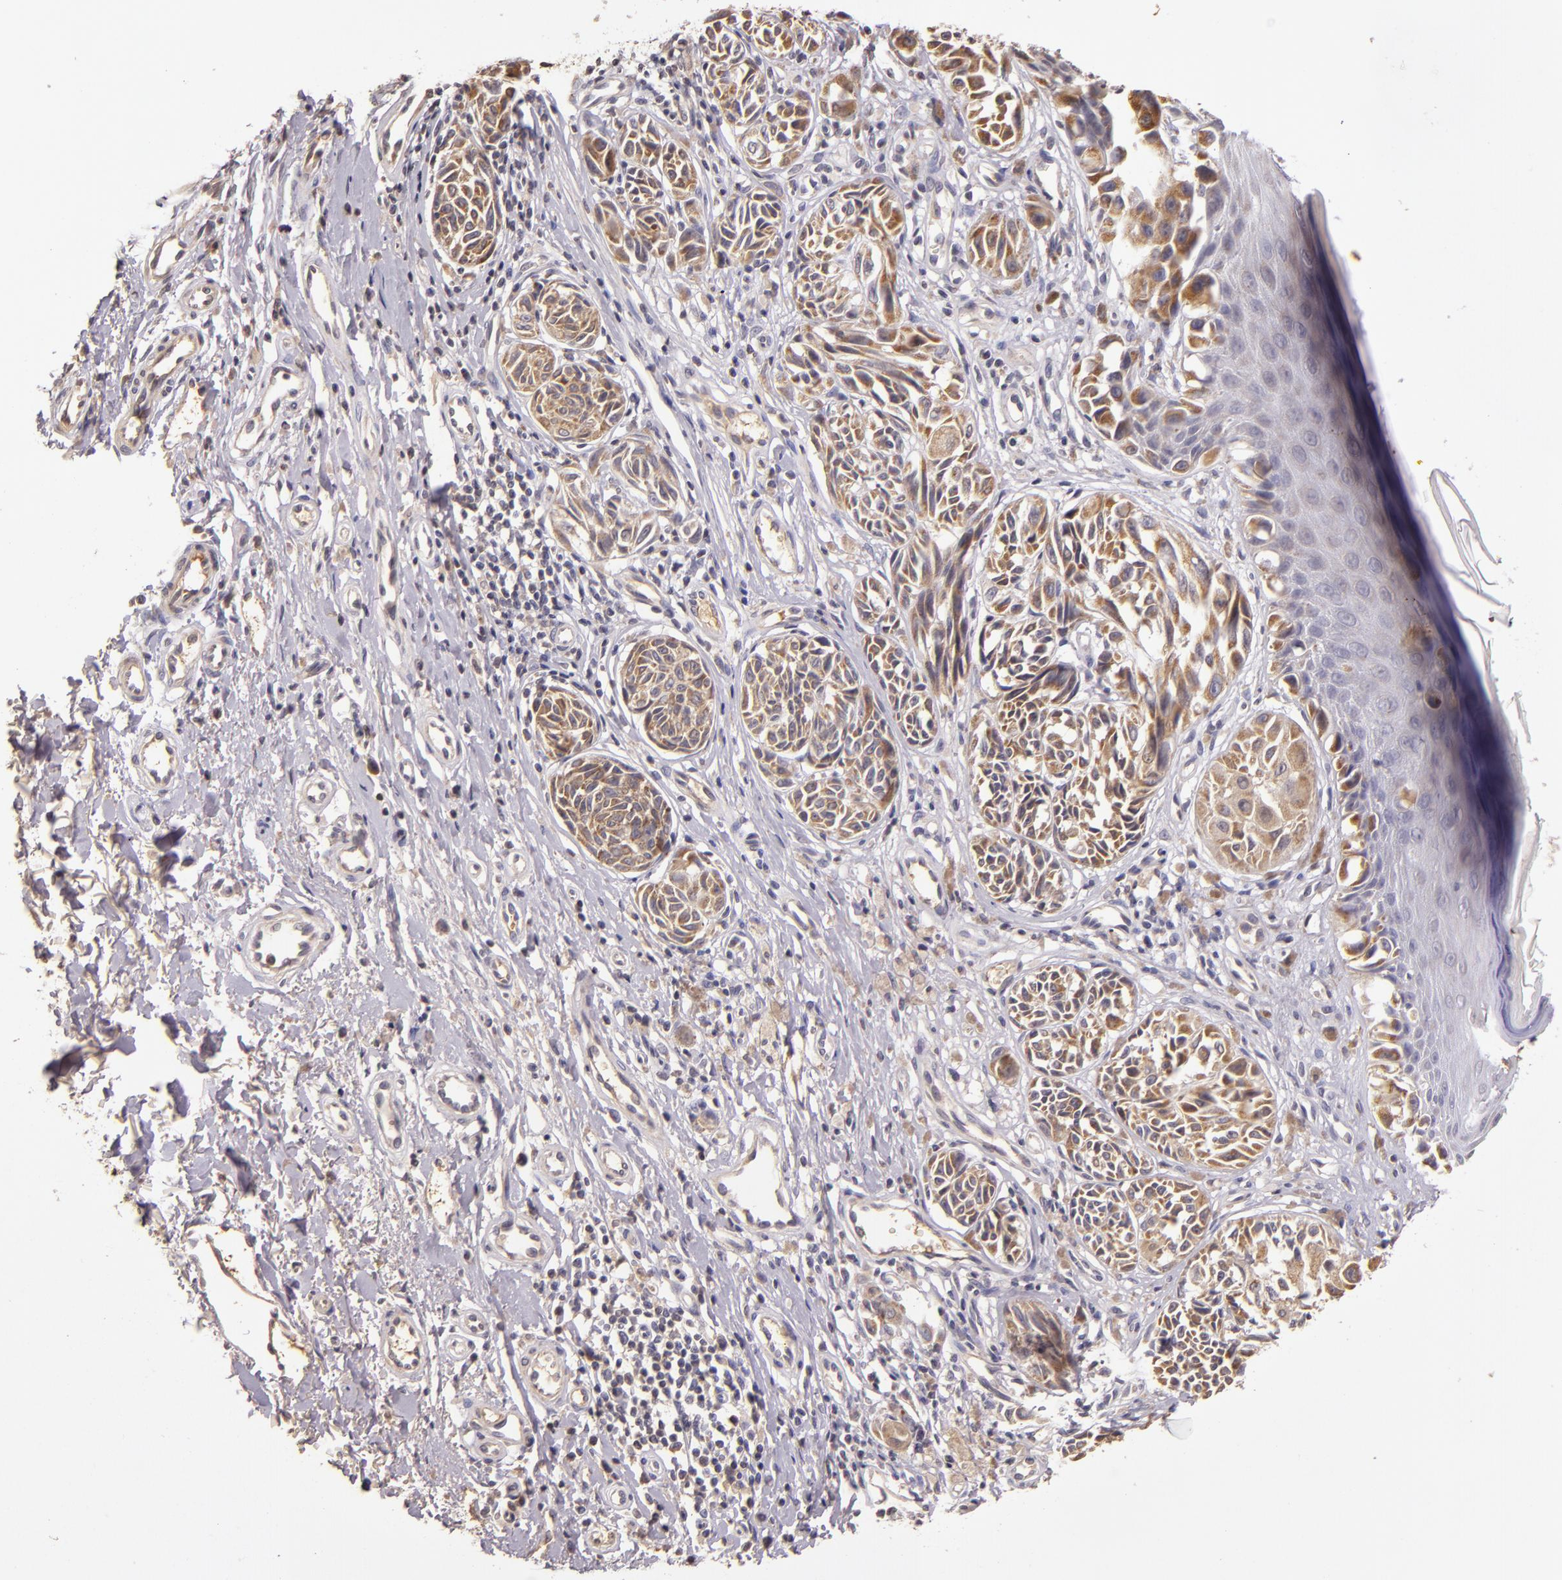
{"staining": {"intensity": "weak", "quantity": ">75%", "location": "cytoplasmic/membranous"}, "tissue": "melanoma", "cell_type": "Tumor cells", "image_type": "cancer", "snomed": [{"axis": "morphology", "description": "Malignant melanoma, NOS"}, {"axis": "topography", "description": "Skin"}], "caption": "Immunohistochemical staining of malignant melanoma demonstrates weak cytoplasmic/membranous protein staining in about >75% of tumor cells.", "gene": "ABL1", "patient": {"sex": "male", "age": 67}}